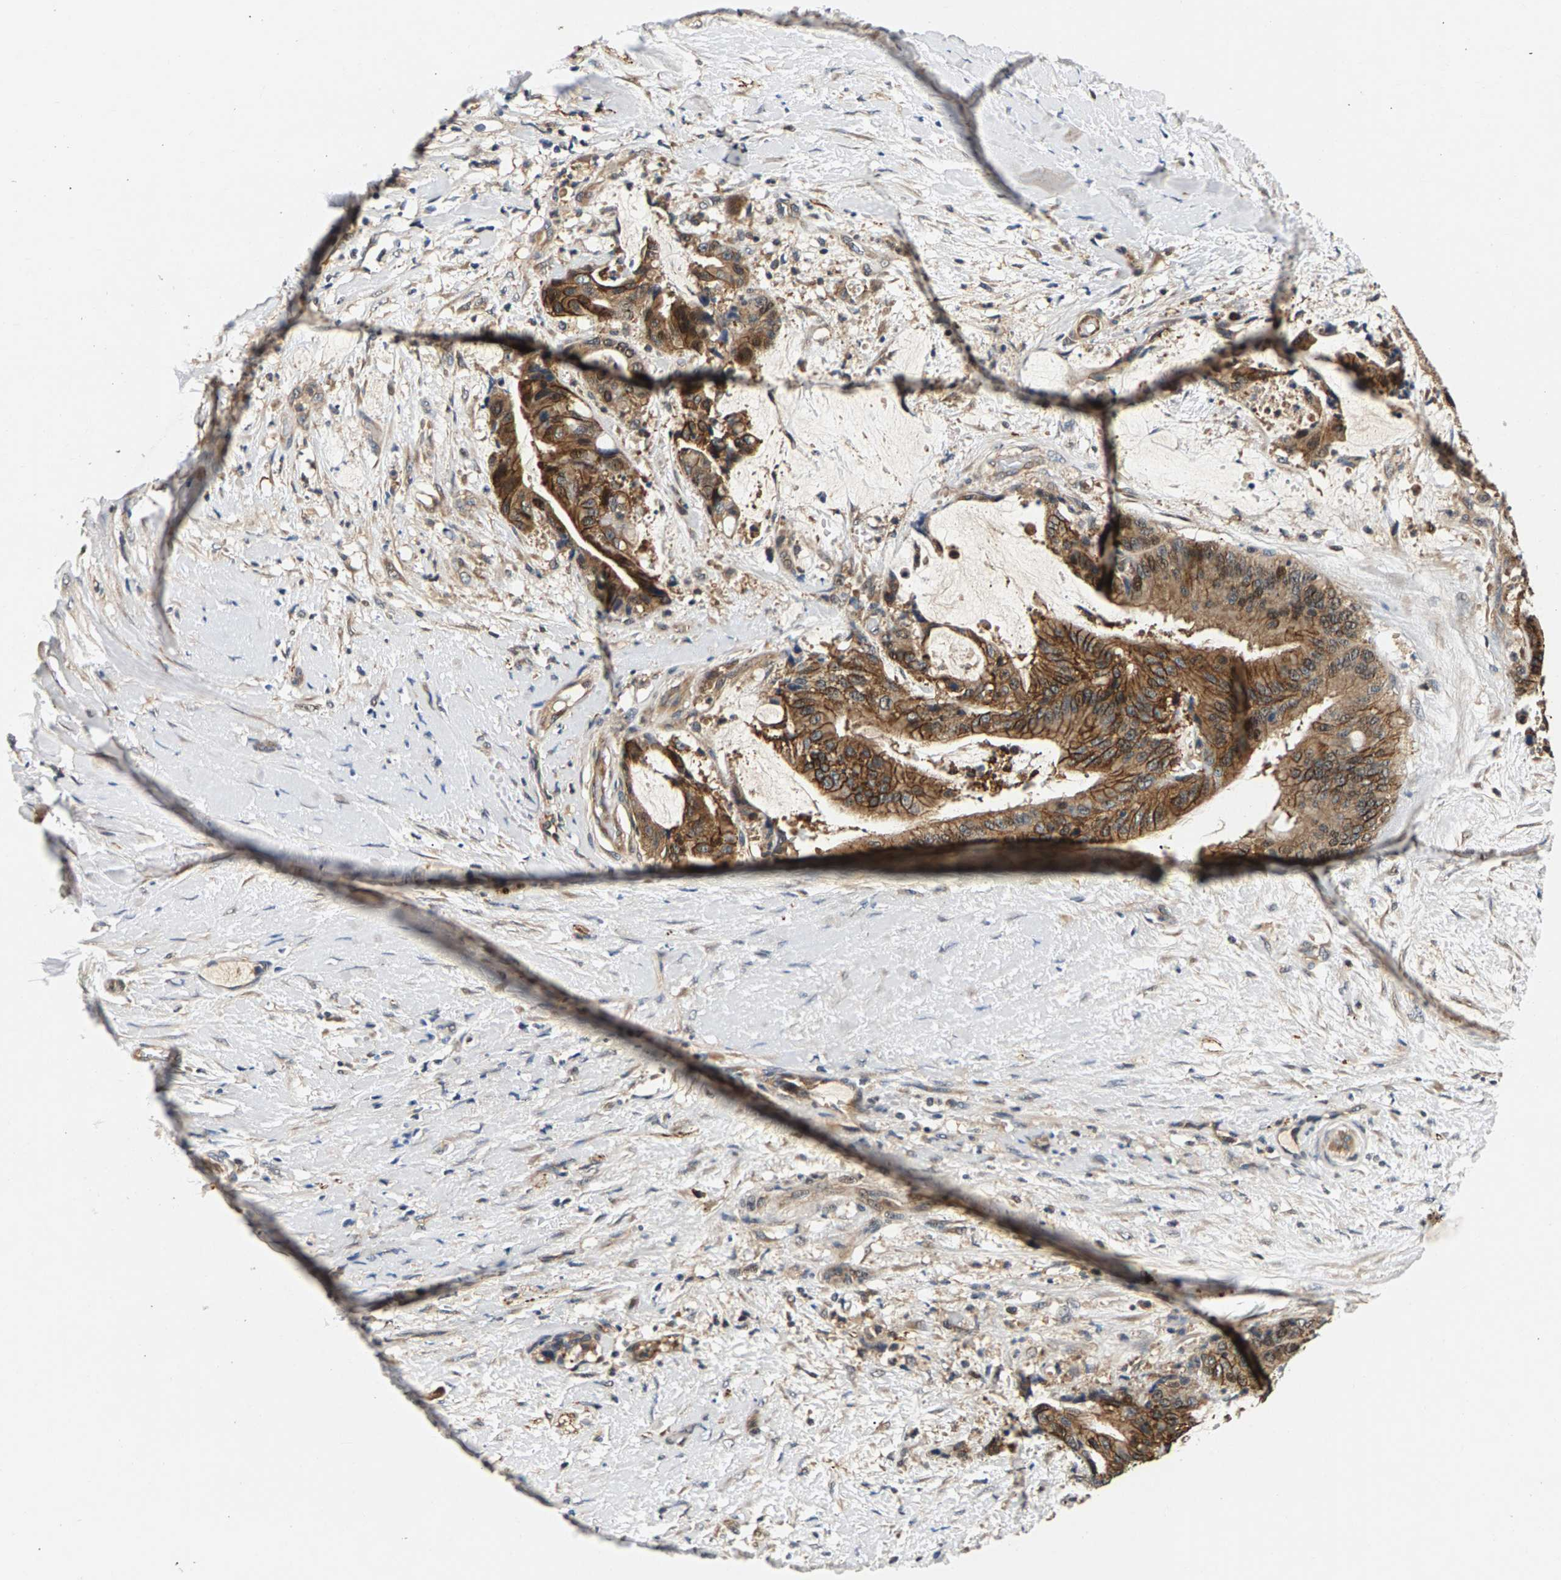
{"staining": {"intensity": "moderate", "quantity": ">75%", "location": "cytoplasmic/membranous"}, "tissue": "liver cancer", "cell_type": "Tumor cells", "image_type": "cancer", "snomed": [{"axis": "morphology", "description": "Normal tissue, NOS"}, {"axis": "morphology", "description": "Cholangiocarcinoma"}, {"axis": "topography", "description": "Liver"}, {"axis": "topography", "description": "Peripheral nerve tissue"}], "caption": "Immunohistochemical staining of human cholangiocarcinoma (liver) displays moderate cytoplasmic/membranous protein staining in about >75% of tumor cells.", "gene": "FAM78A", "patient": {"sex": "female", "age": 73}}